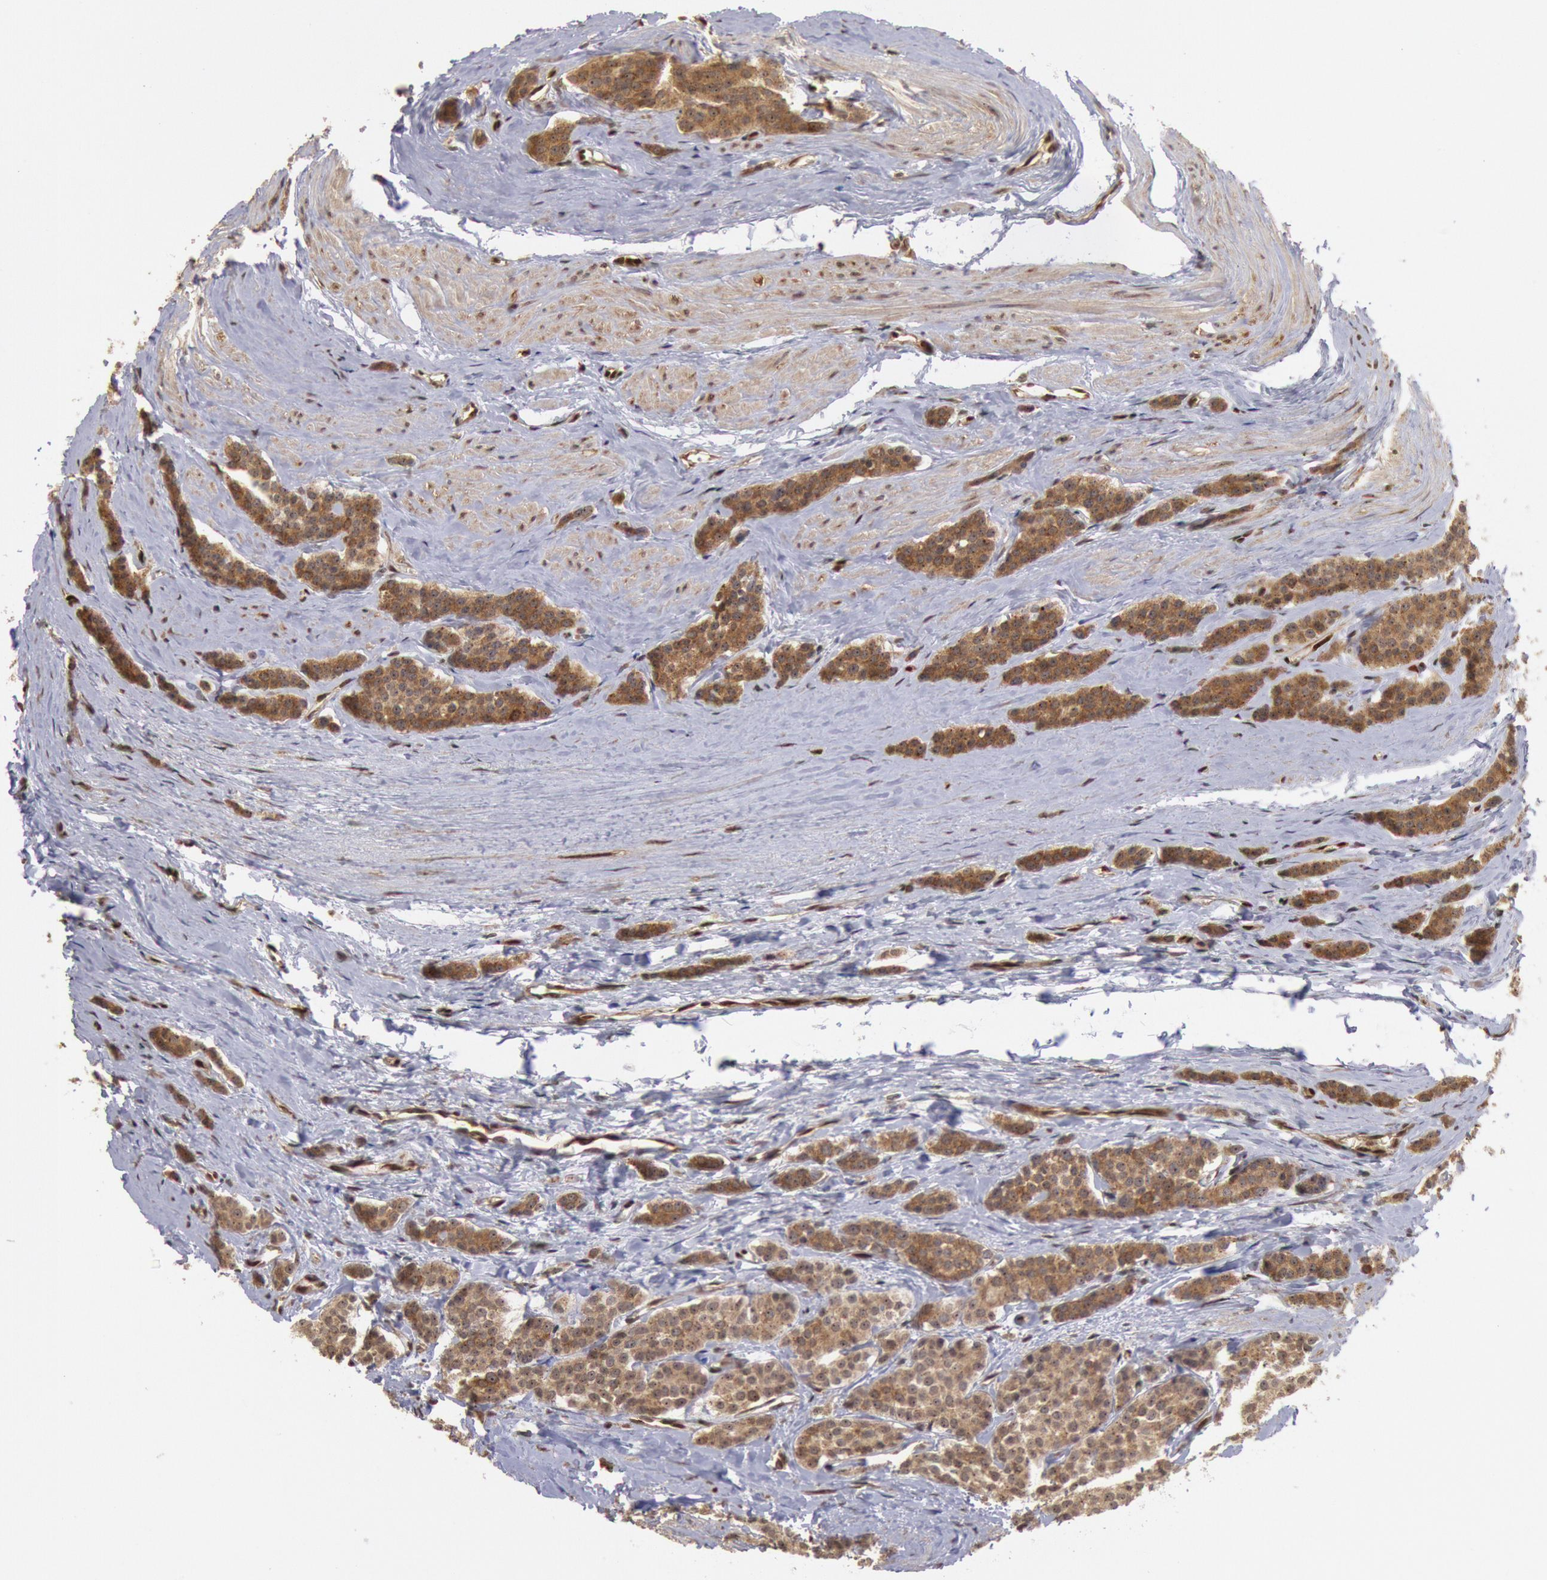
{"staining": {"intensity": "moderate", "quantity": ">75%", "location": "cytoplasmic/membranous"}, "tissue": "carcinoid", "cell_type": "Tumor cells", "image_type": "cancer", "snomed": [{"axis": "morphology", "description": "Carcinoid, malignant, NOS"}, {"axis": "topography", "description": "Small intestine"}], "caption": "Moderate cytoplasmic/membranous expression is identified in approximately >75% of tumor cells in carcinoid.", "gene": "STX17", "patient": {"sex": "male", "age": 60}}